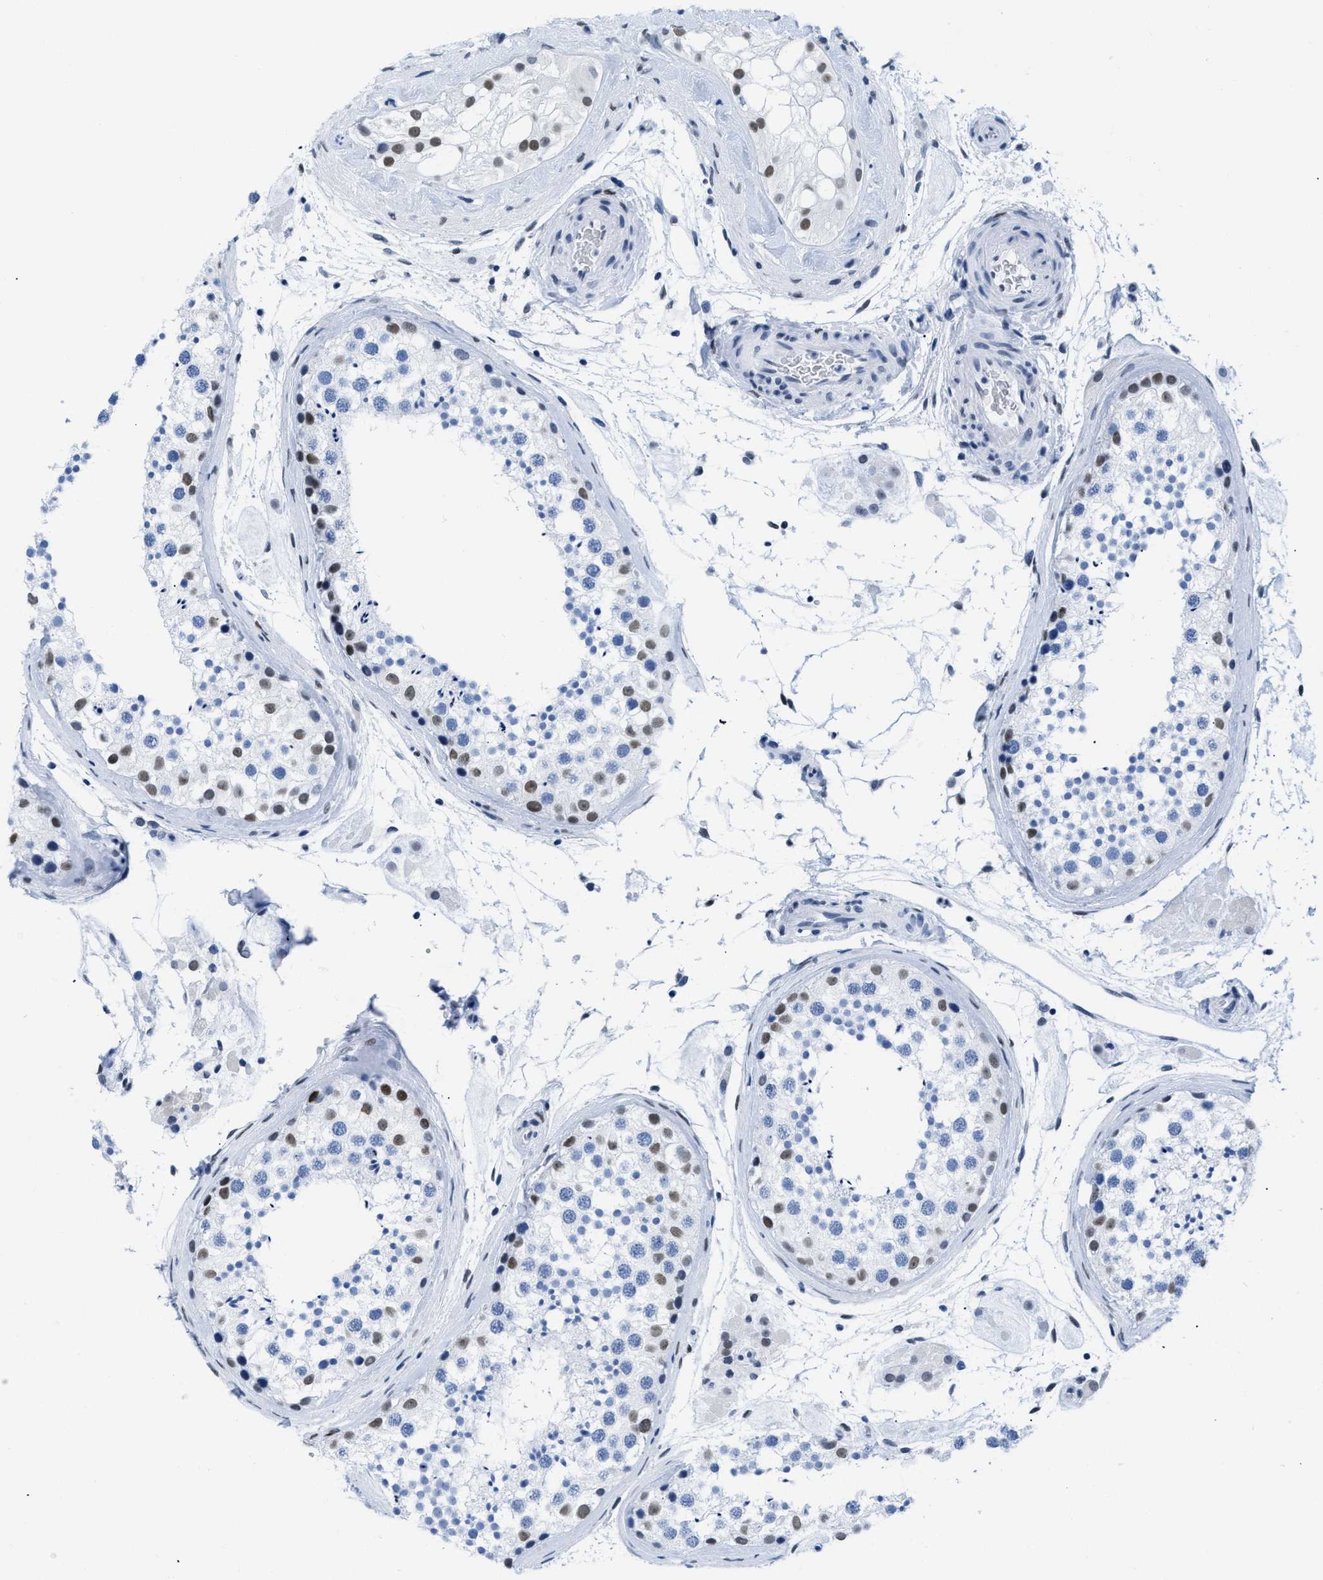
{"staining": {"intensity": "moderate", "quantity": "25%-75%", "location": "nuclear"}, "tissue": "testis", "cell_type": "Cells in seminiferous ducts", "image_type": "normal", "snomed": [{"axis": "morphology", "description": "Normal tissue, NOS"}, {"axis": "topography", "description": "Testis"}], "caption": "Moderate nuclear positivity for a protein is present in approximately 25%-75% of cells in seminiferous ducts of benign testis using immunohistochemistry.", "gene": "CTBP1", "patient": {"sex": "male", "age": 46}}